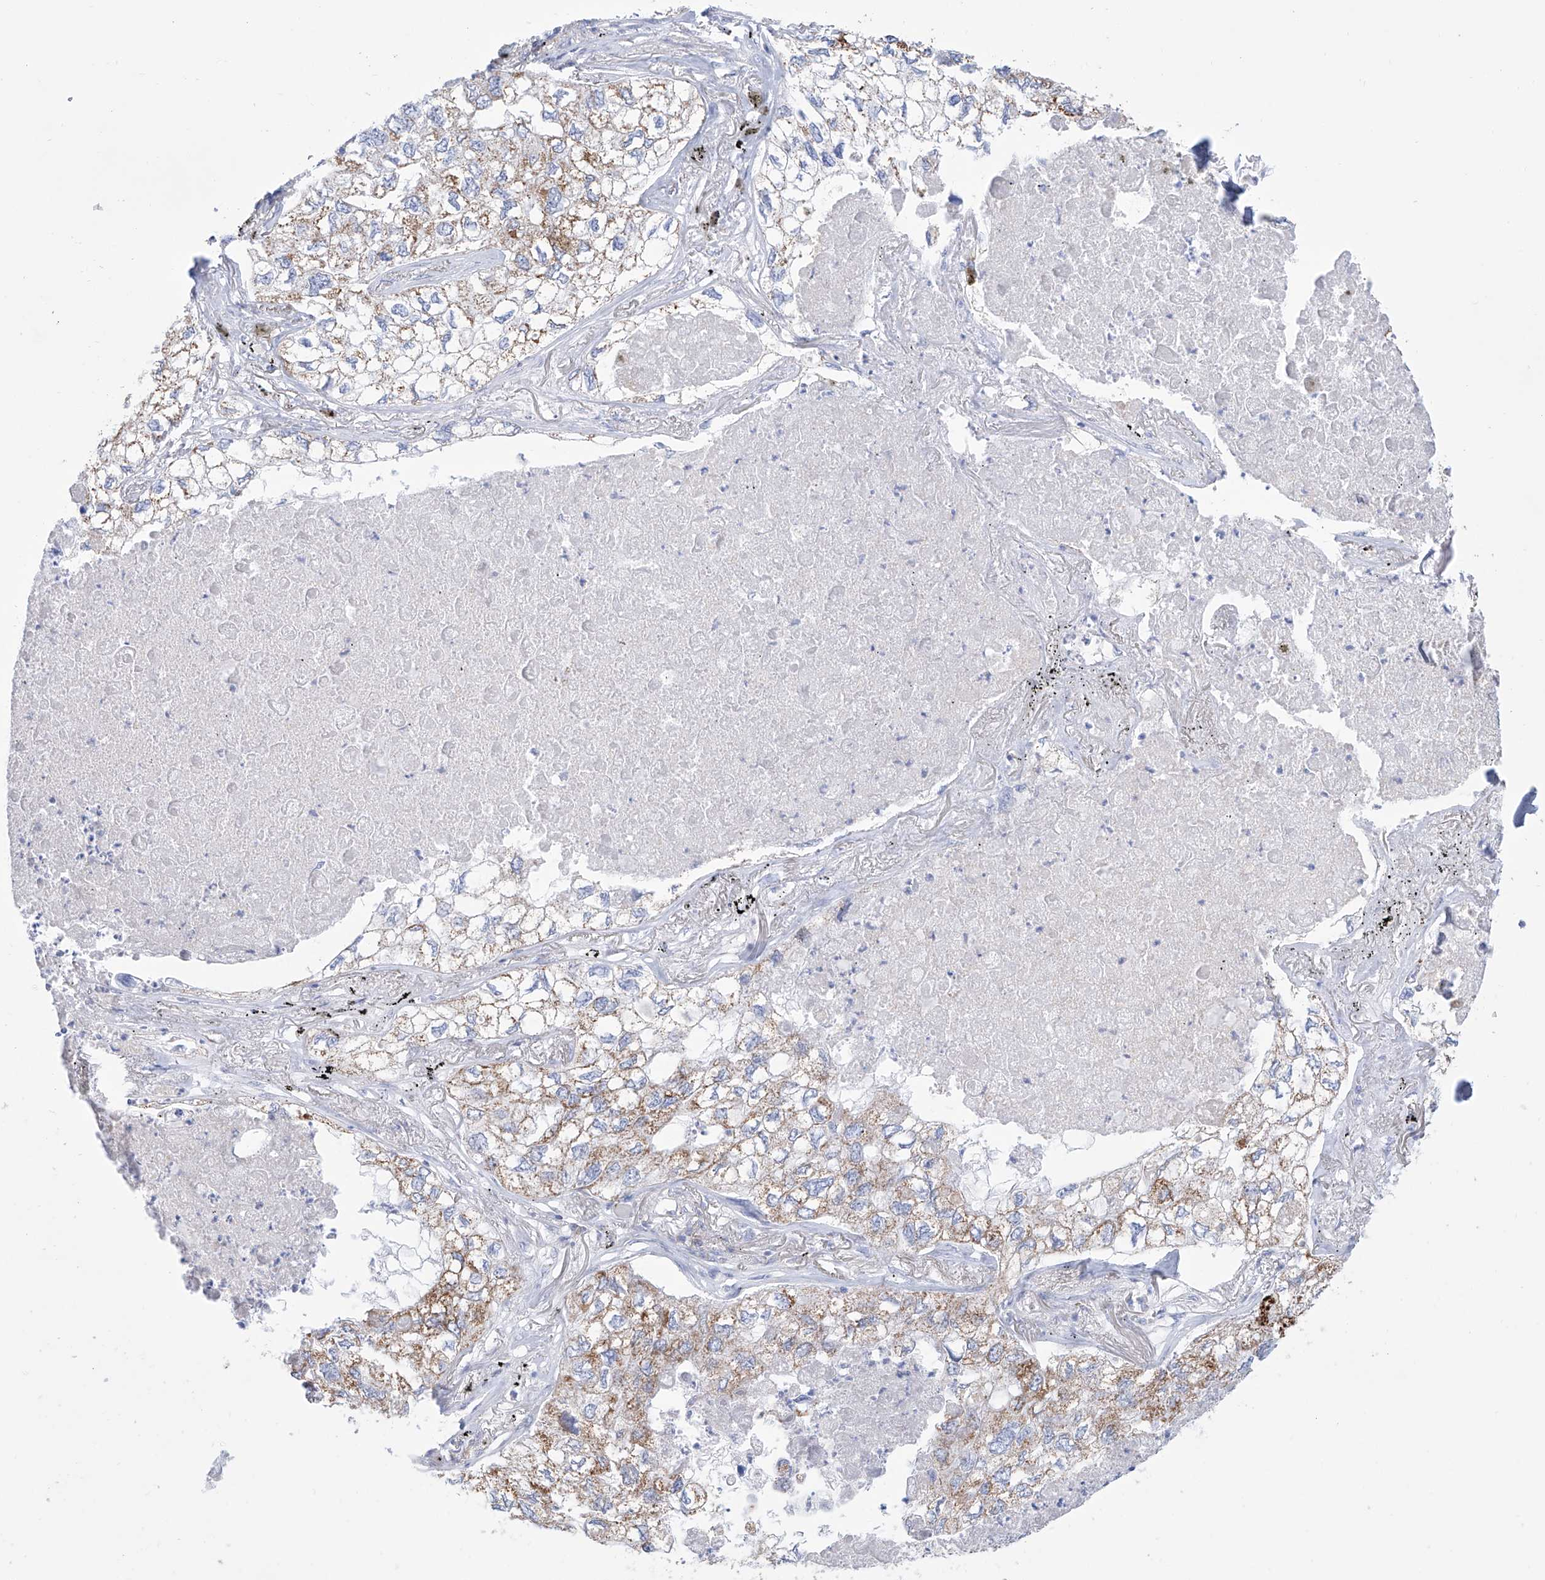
{"staining": {"intensity": "moderate", "quantity": "25%-75%", "location": "cytoplasmic/membranous"}, "tissue": "lung cancer", "cell_type": "Tumor cells", "image_type": "cancer", "snomed": [{"axis": "morphology", "description": "Adenocarcinoma, NOS"}, {"axis": "topography", "description": "Lung"}], "caption": "Lung cancer (adenocarcinoma) tissue demonstrates moderate cytoplasmic/membranous expression in about 25%-75% of tumor cells", "gene": "ALDH6A1", "patient": {"sex": "male", "age": 65}}